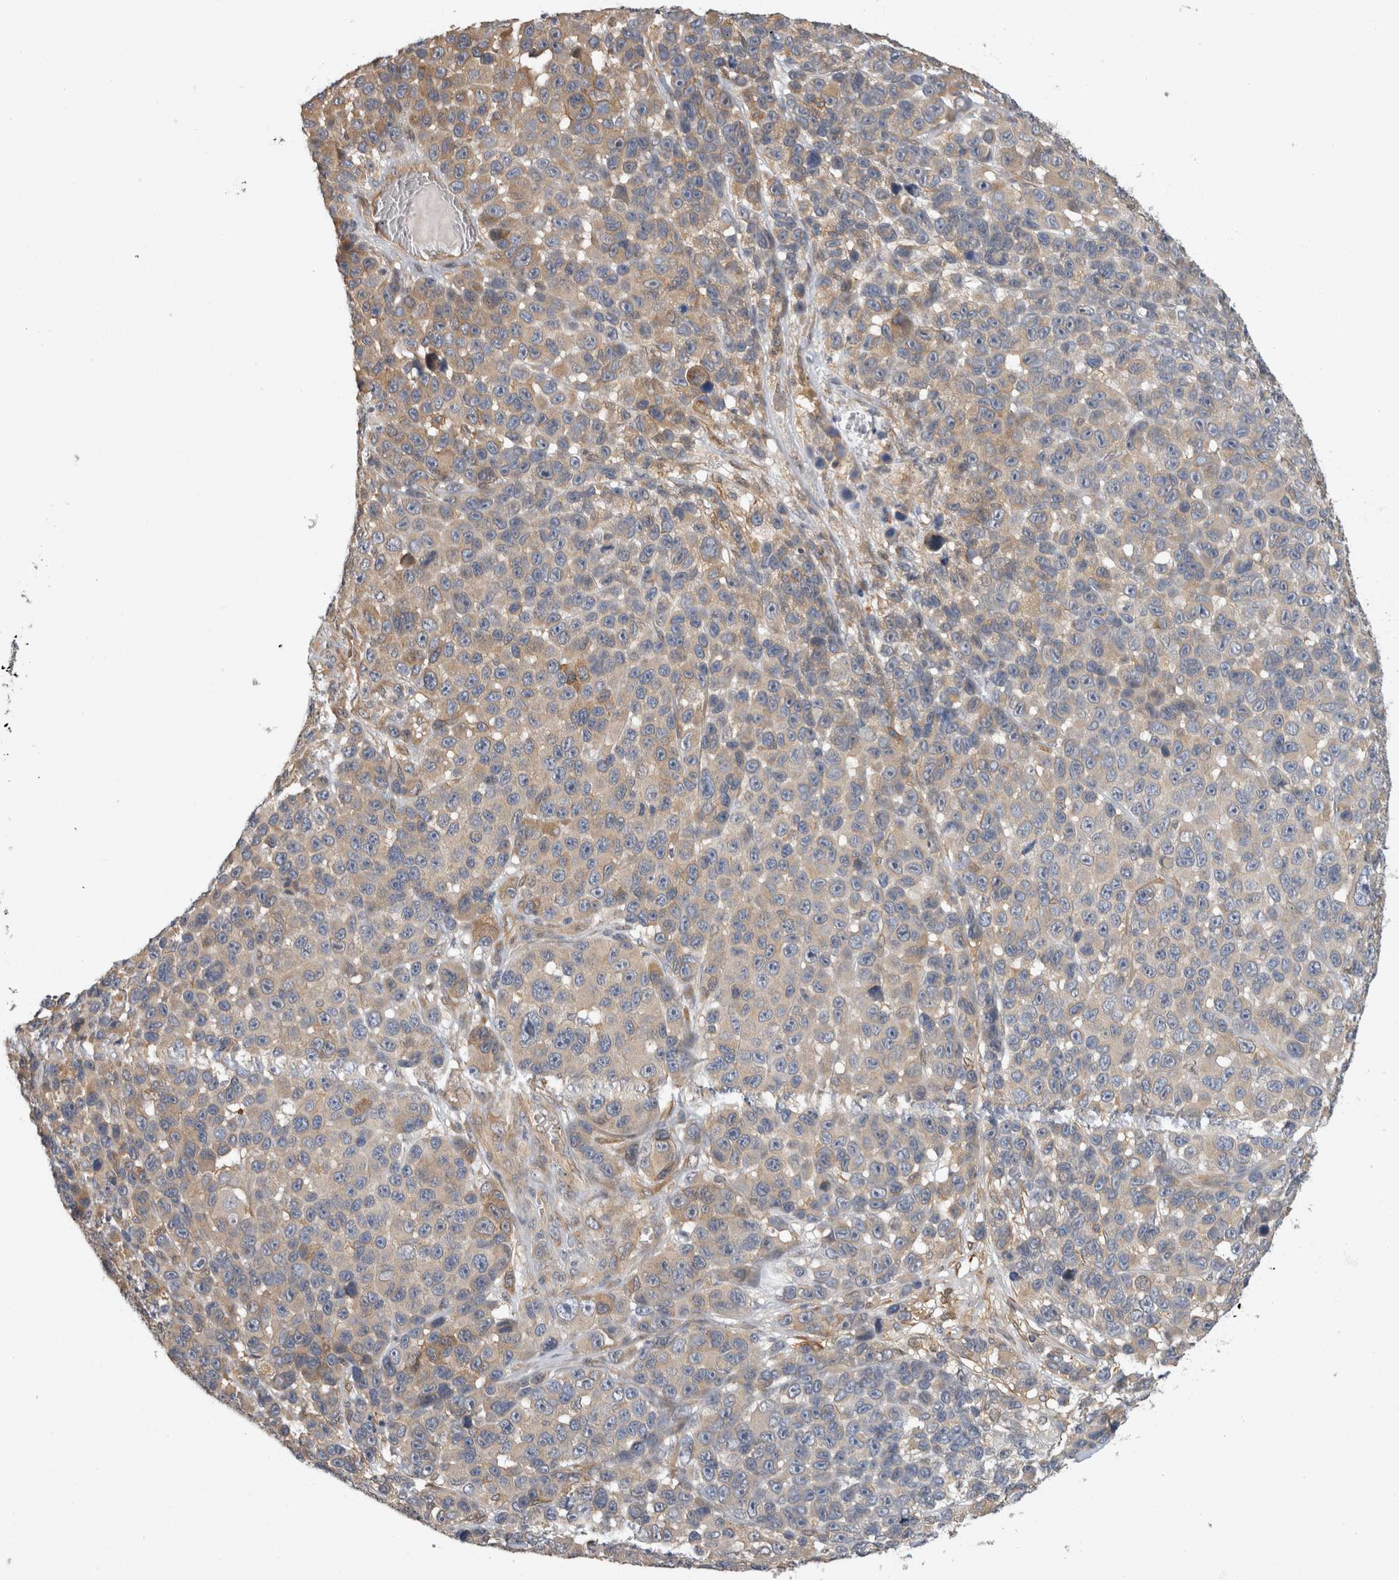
{"staining": {"intensity": "moderate", "quantity": "<25%", "location": "cytoplasmic/membranous"}, "tissue": "melanoma", "cell_type": "Tumor cells", "image_type": "cancer", "snomed": [{"axis": "morphology", "description": "Malignant melanoma, NOS"}, {"axis": "topography", "description": "Skin"}], "caption": "About <25% of tumor cells in melanoma show moderate cytoplasmic/membranous protein positivity as visualized by brown immunohistochemical staining.", "gene": "PGM1", "patient": {"sex": "male", "age": 53}}